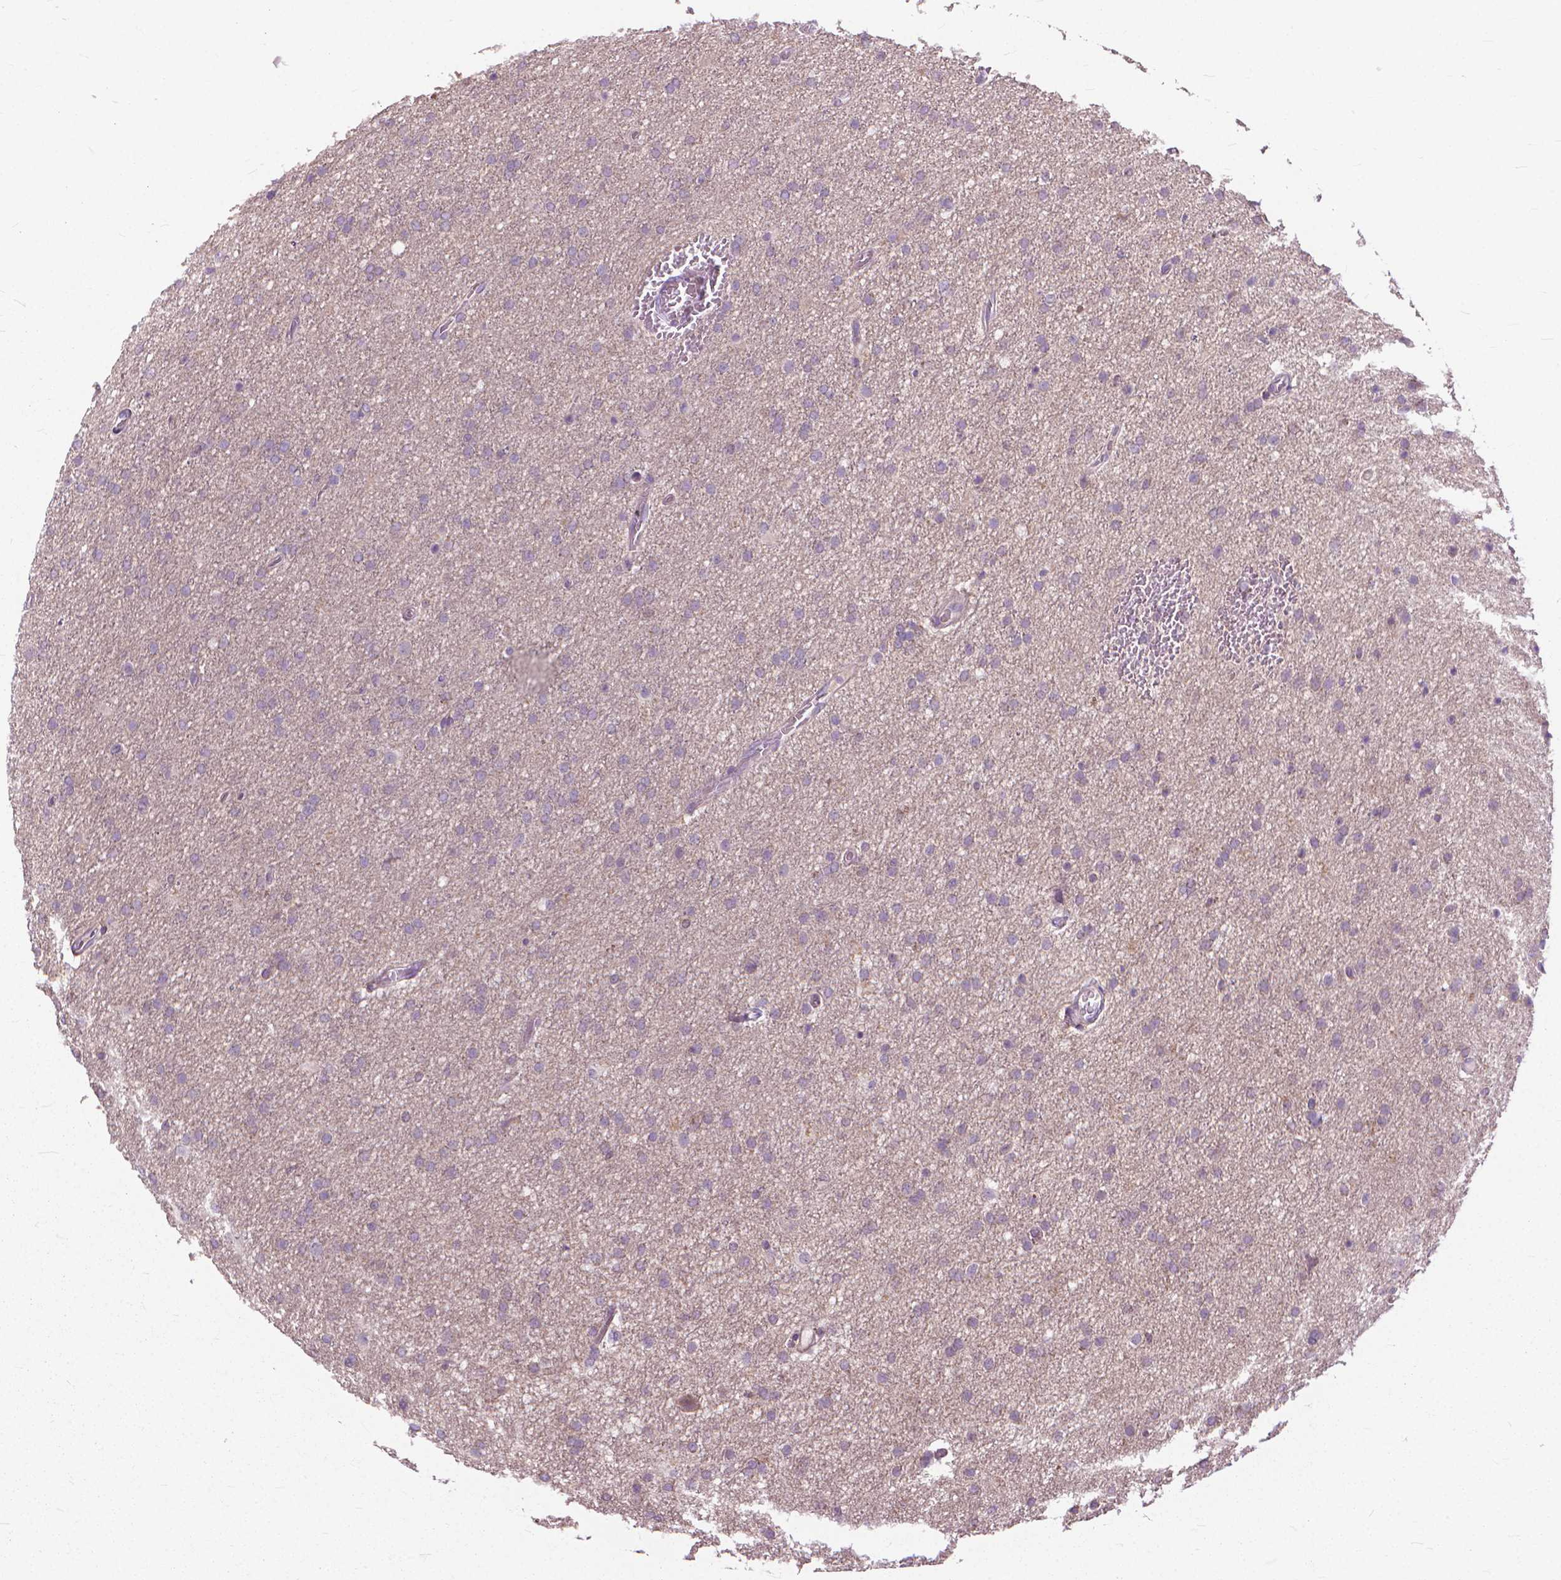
{"staining": {"intensity": "negative", "quantity": "none", "location": "none"}, "tissue": "glioma", "cell_type": "Tumor cells", "image_type": "cancer", "snomed": [{"axis": "morphology", "description": "Glioma, malignant, High grade"}, {"axis": "topography", "description": "Cerebral cortex"}], "caption": "The IHC histopathology image has no significant expression in tumor cells of malignant high-grade glioma tissue.", "gene": "NUDT1", "patient": {"sex": "male", "age": 70}}